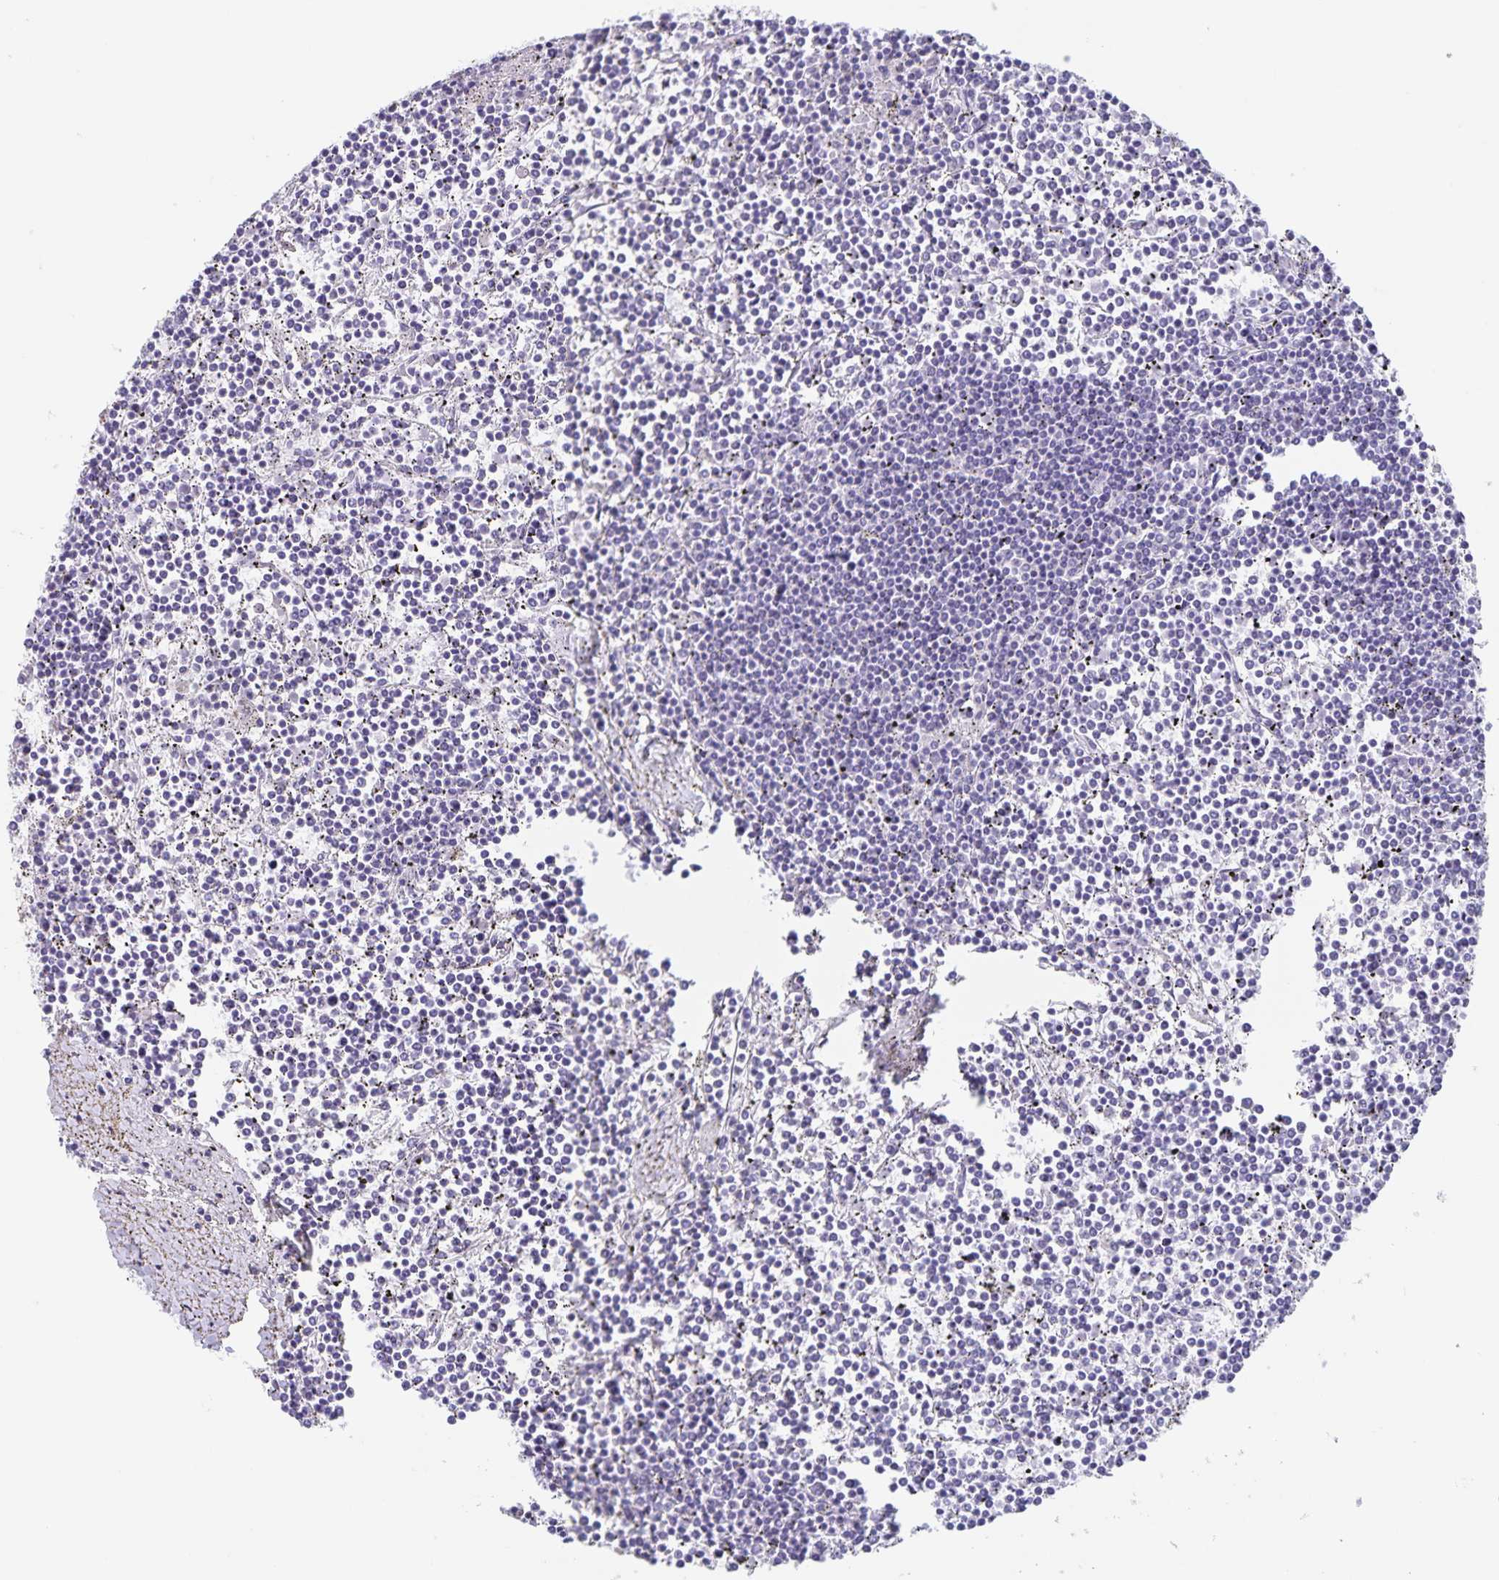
{"staining": {"intensity": "negative", "quantity": "none", "location": "none"}, "tissue": "lymphoma", "cell_type": "Tumor cells", "image_type": "cancer", "snomed": [{"axis": "morphology", "description": "Malignant lymphoma, non-Hodgkin's type, Low grade"}, {"axis": "topography", "description": "Spleen"}], "caption": "The micrograph demonstrates no staining of tumor cells in lymphoma.", "gene": "SYNM", "patient": {"sex": "female", "age": 19}}